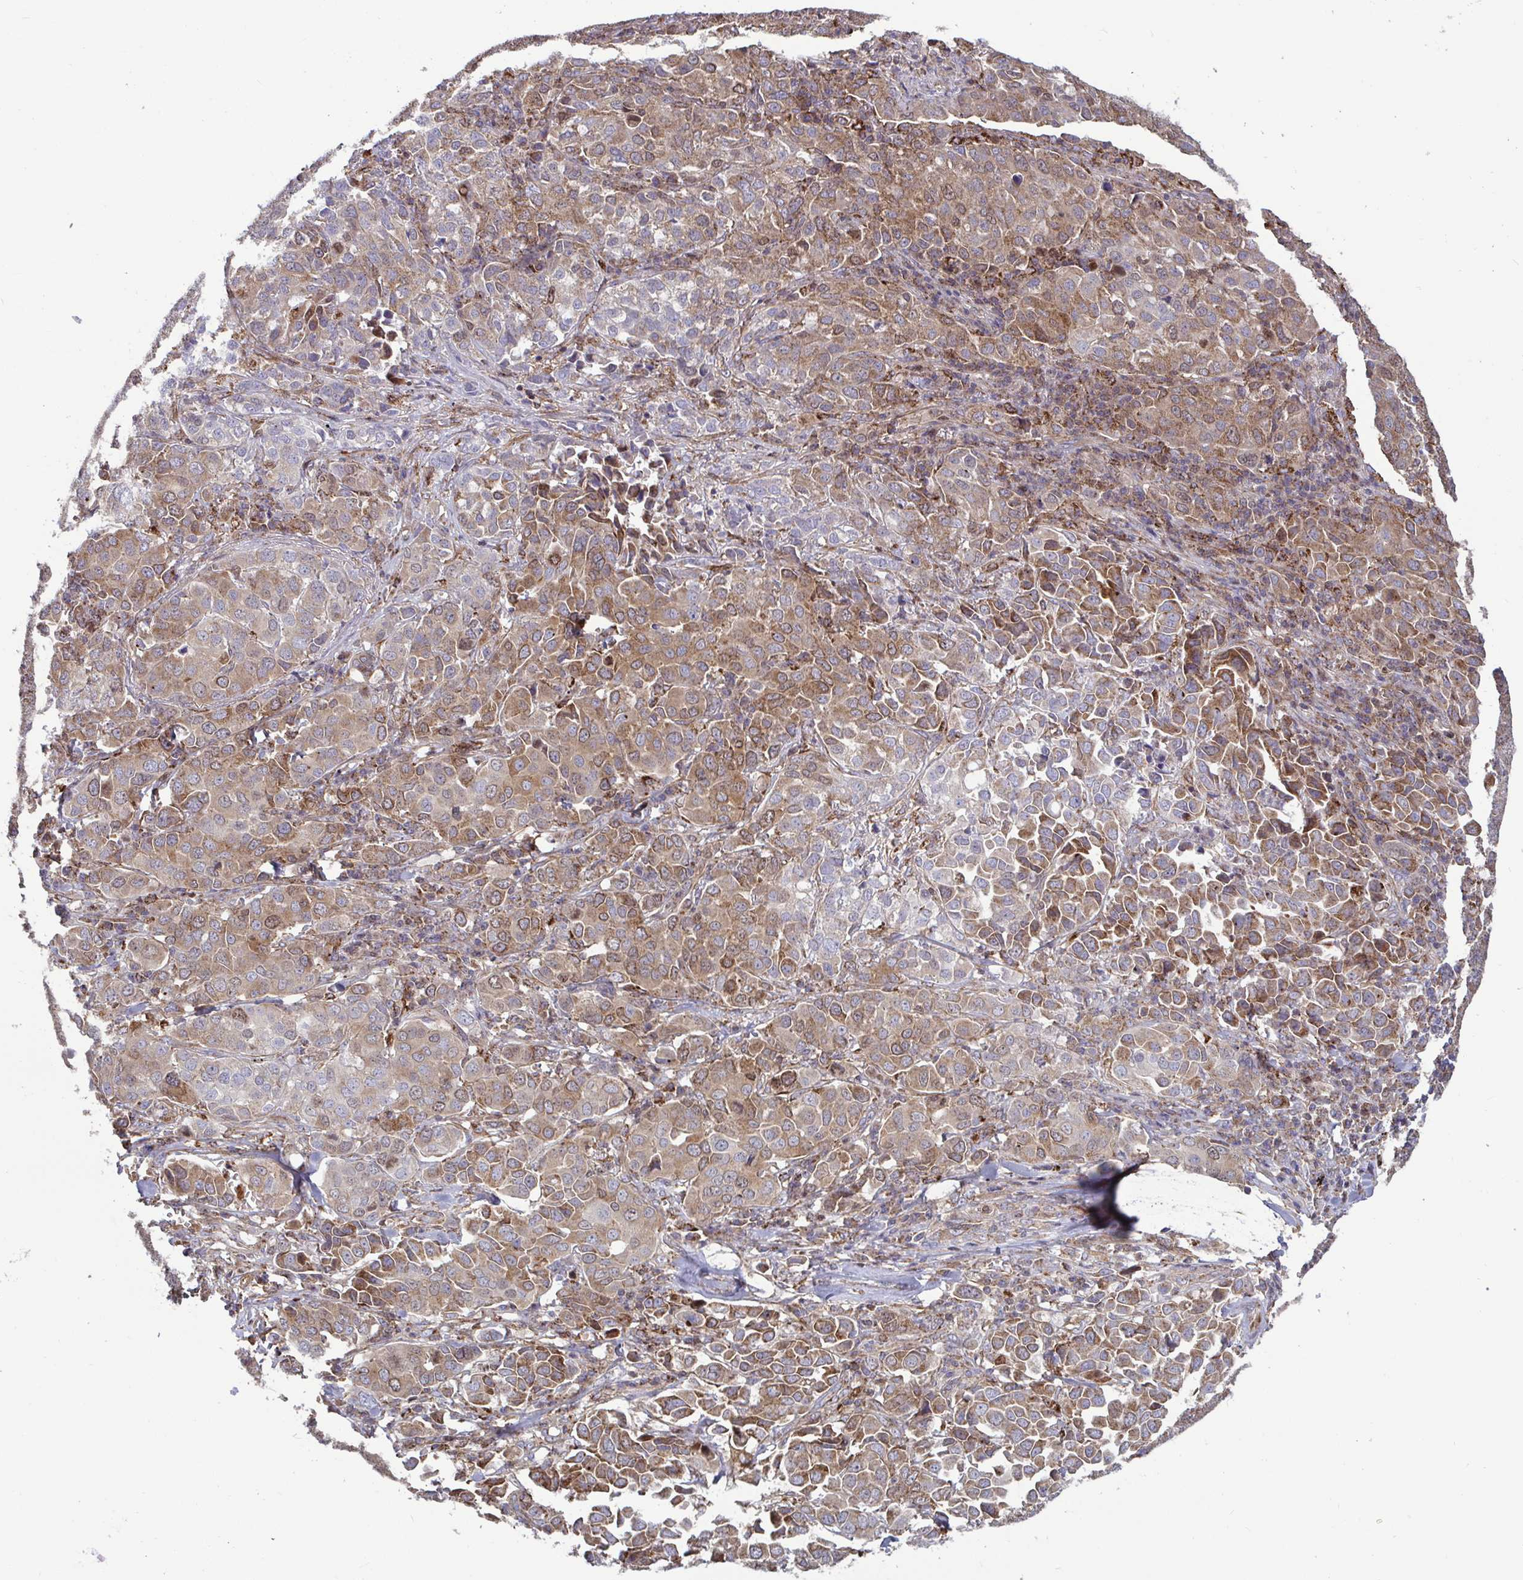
{"staining": {"intensity": "moderate", "quantity": ">75%", "location": "cytoplasmic/membranous"}, "tissue": "lung cancer", "cell_type": "Tumor cells", "image_type": "cancer", "snomed": [{"axis": "morphology", "description": "Adenocarcinoma, NOS"}, {"axis": "morphology", "description": "Adenocarcinoma, metastatic, NOS"}, {"axis": "topography", "description": "Lymph node"}, {"axis": "topography", "description": "Lung"}], "caption": "Moderate cytoplasmic/membranous protein staining is appreciated in about >75% of tumor cells in lung metastatic adenocarcinoma. (brown staining indicates protein expression, while blue staining denotes nuclei).", "gene": "SPRY1", "patient": {"sex": "female", "age": 65}}